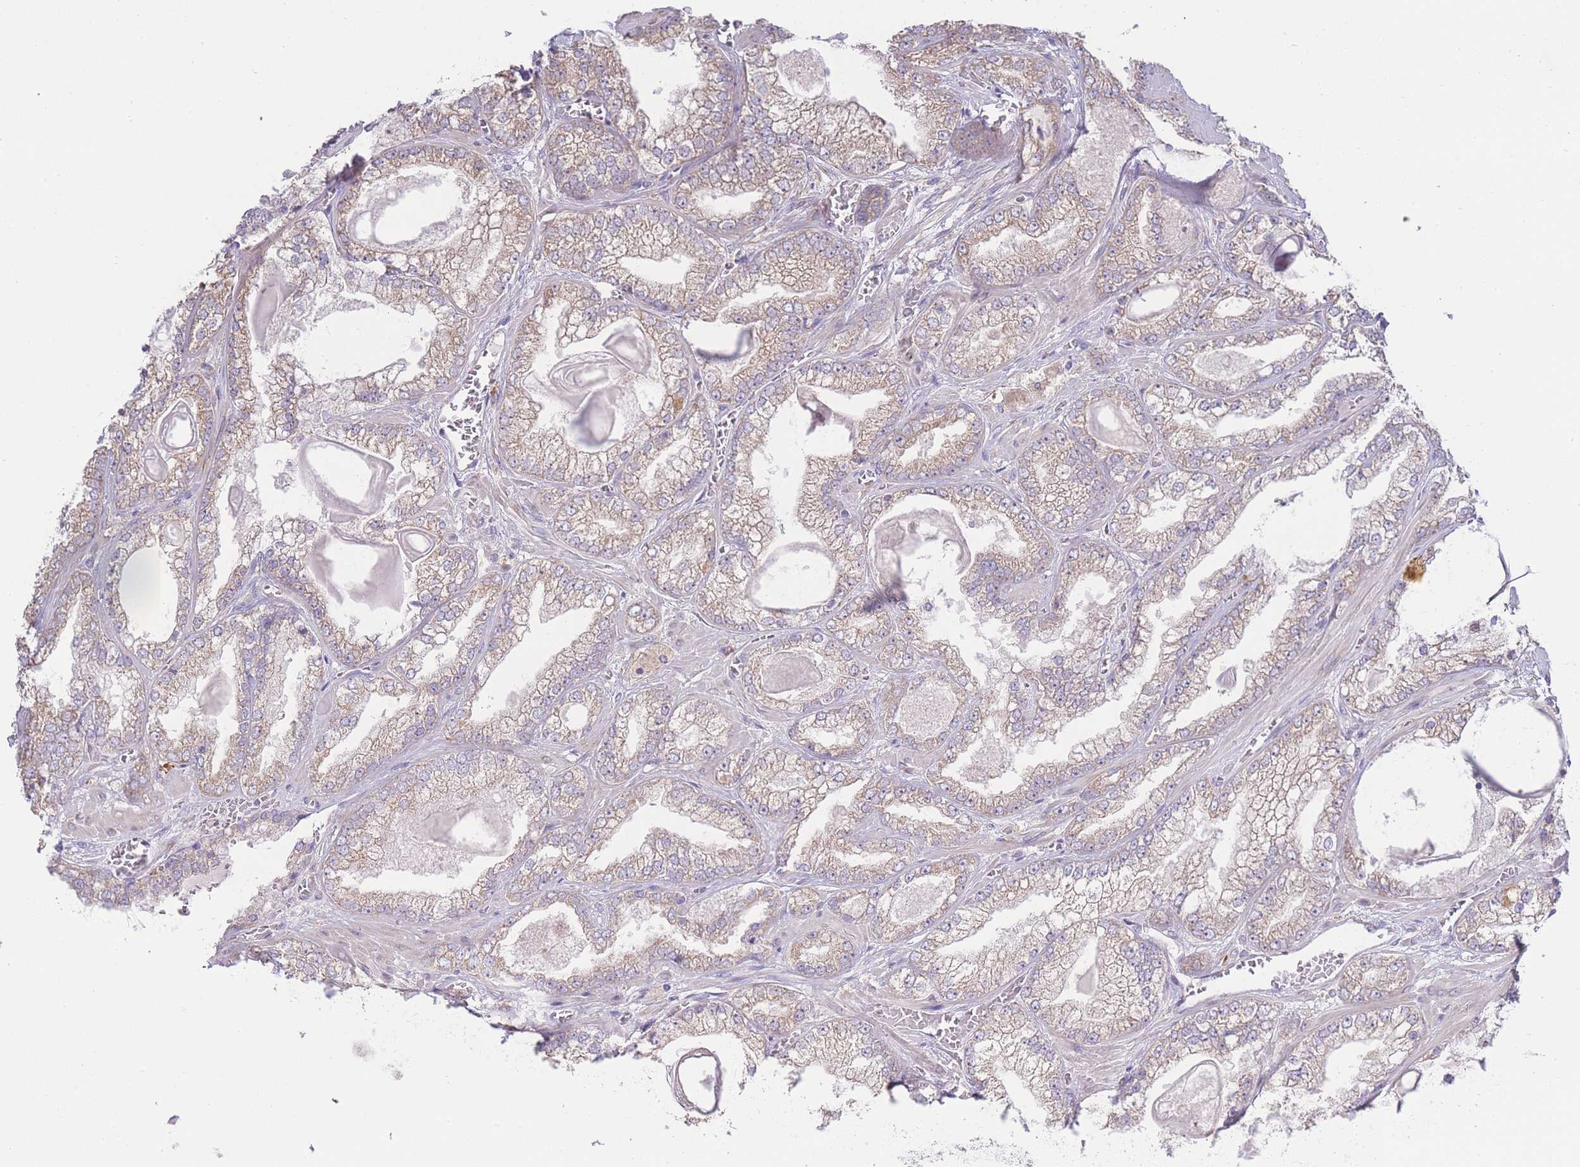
{"staining": {"intensity": "weak", "quantity": "25%-75%", "location": "cytoplasmic/membranous"}, "tissue": "prostate cancer", "cell_type": "Tumor cells", "image_type": "cancer", "snomed": [{"axis": "morphology", "description": "Adenocarcinoma, Low grade"}, {"axis": "topography", "description": "Prostate"}], "caption": "Immunohistochemistry (IHC) image of neoplastic tissue: human adenocarcinoma (low-grade) (prostate) stained using immunohistochemistry exhibits low levels of weak protein expression localized specifically in the cytoplasmic/membranous of tumor cells, appearing as a cytoplasmic/membranous brown color.", "gene": "BEX1", "patient": {"sex": "male", "age": 57}}